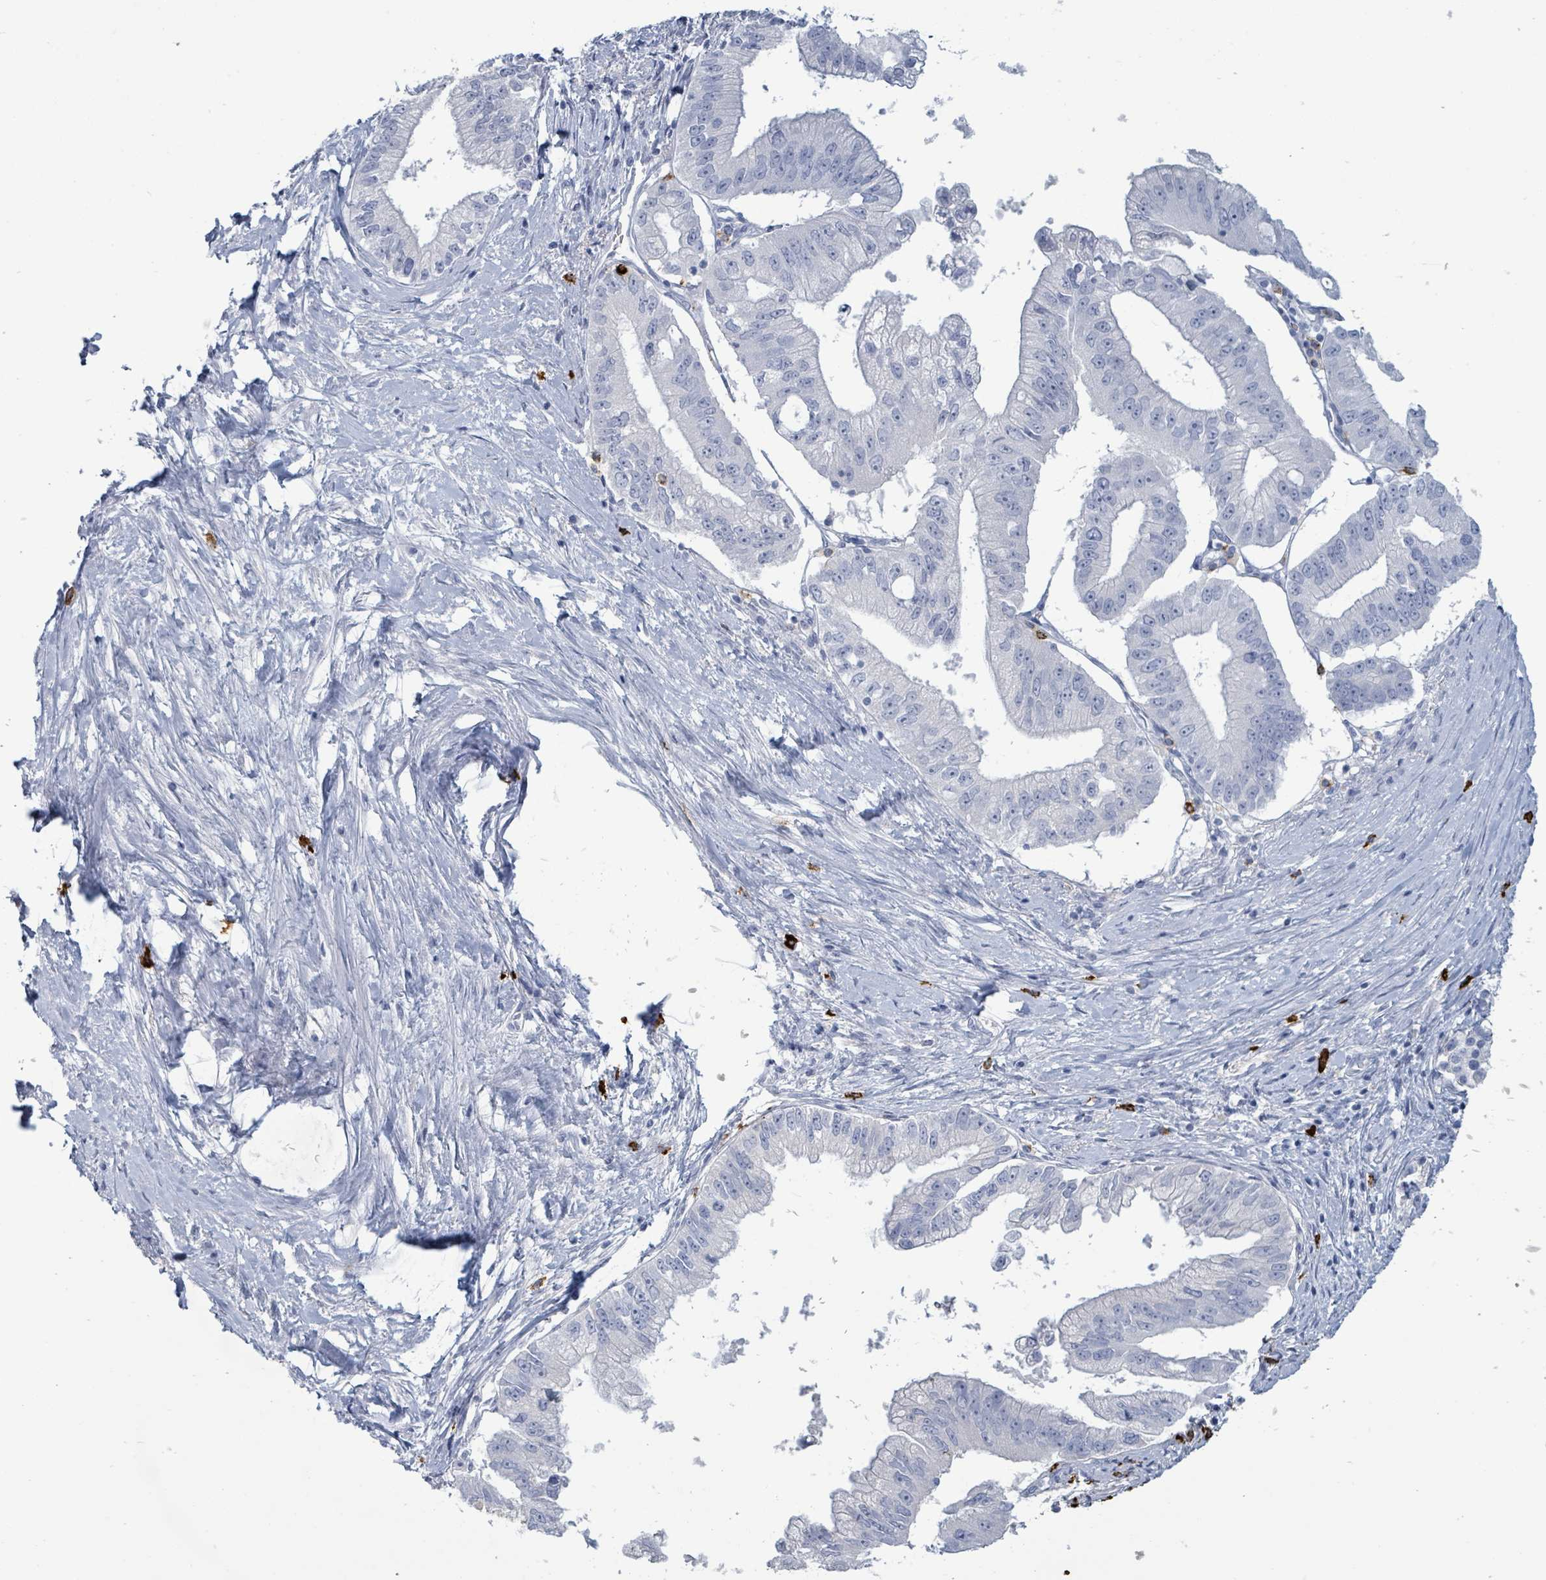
{"staining": {"intensity": "negative", "quantity": "none", "location": "none"}, "tissue": "pancreatic cancer", "cell_type": "Tumor cells", "image_type": "cancer", "snomed": [{"axis": "morphology", "description": "Adenocarcinoma, NOS"}, {"axis": "topography", "description": "Pancreas"}], "caption": "Immunohistochemistry (IHC) histopathology image of pancreatic adenocarcinoma stained for a protein (brown), which shows no expression in tumor cells.", "gene": "VPS13D", "patient": {"sex": "male", "age": 70}}